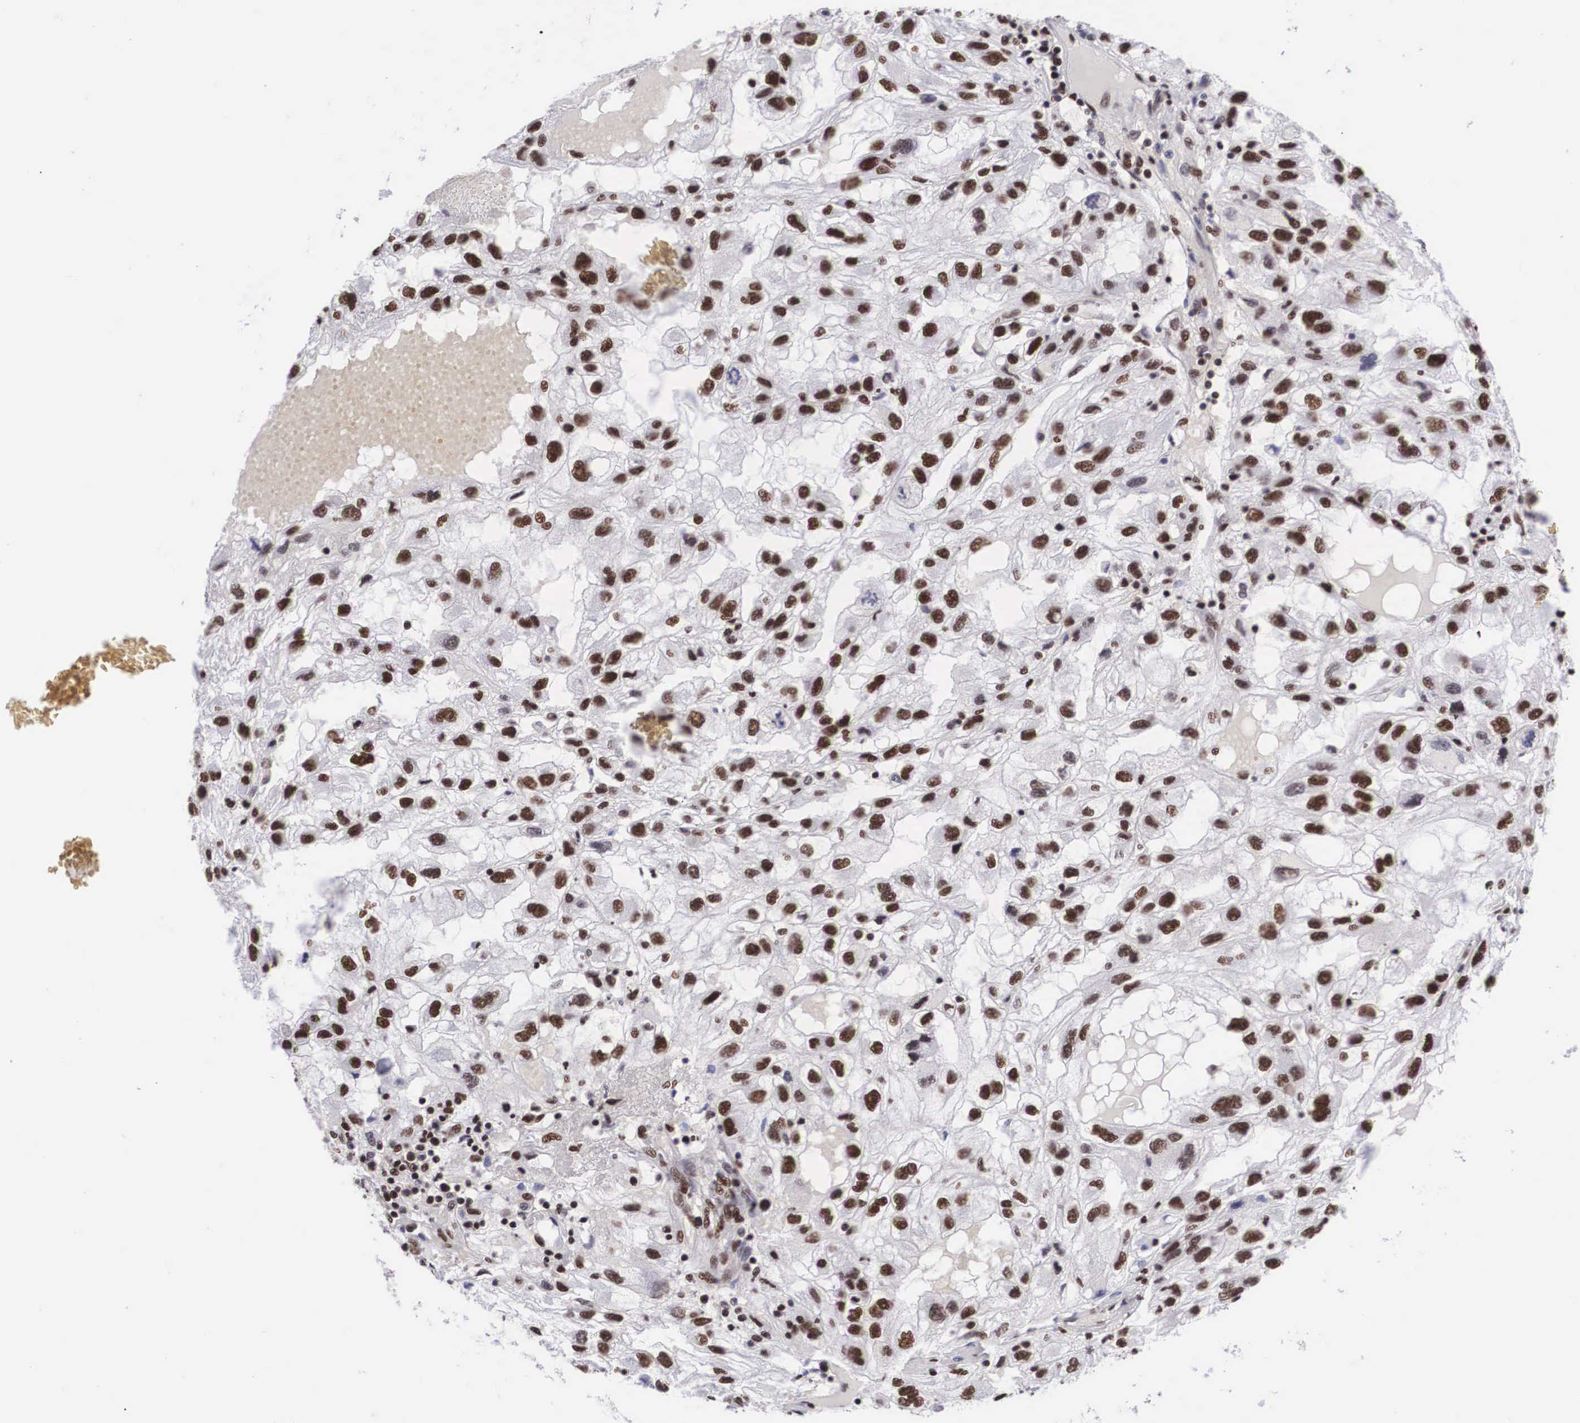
{"staining": {"intensity": "moderate", "quantity": ">75%", "location": "nuclear"}, "tissue": "renal cancer", "cell_type": "Tumor cells", "image_type": "cancer", "snomed": [{"axis": "morphology", "description": "Normal tissue, NOS"}, {"axis": "morphology", "description": "Adenocarcinoma, NOS"}, {"axis": "topography", "description": "Kidney"}], "caption": "Moderate nuclear staining is present in approximately >75% of tumor cells in renal adenocarcinoma. The staining is performed using DAB (3,3'-diaminobenzidine) brown chromogen to label protein expression. The nuclei are counter-stained blue using hematoxylin.", "gene": "SF3A1", "patient": {"sex": "male", "age": 71}}